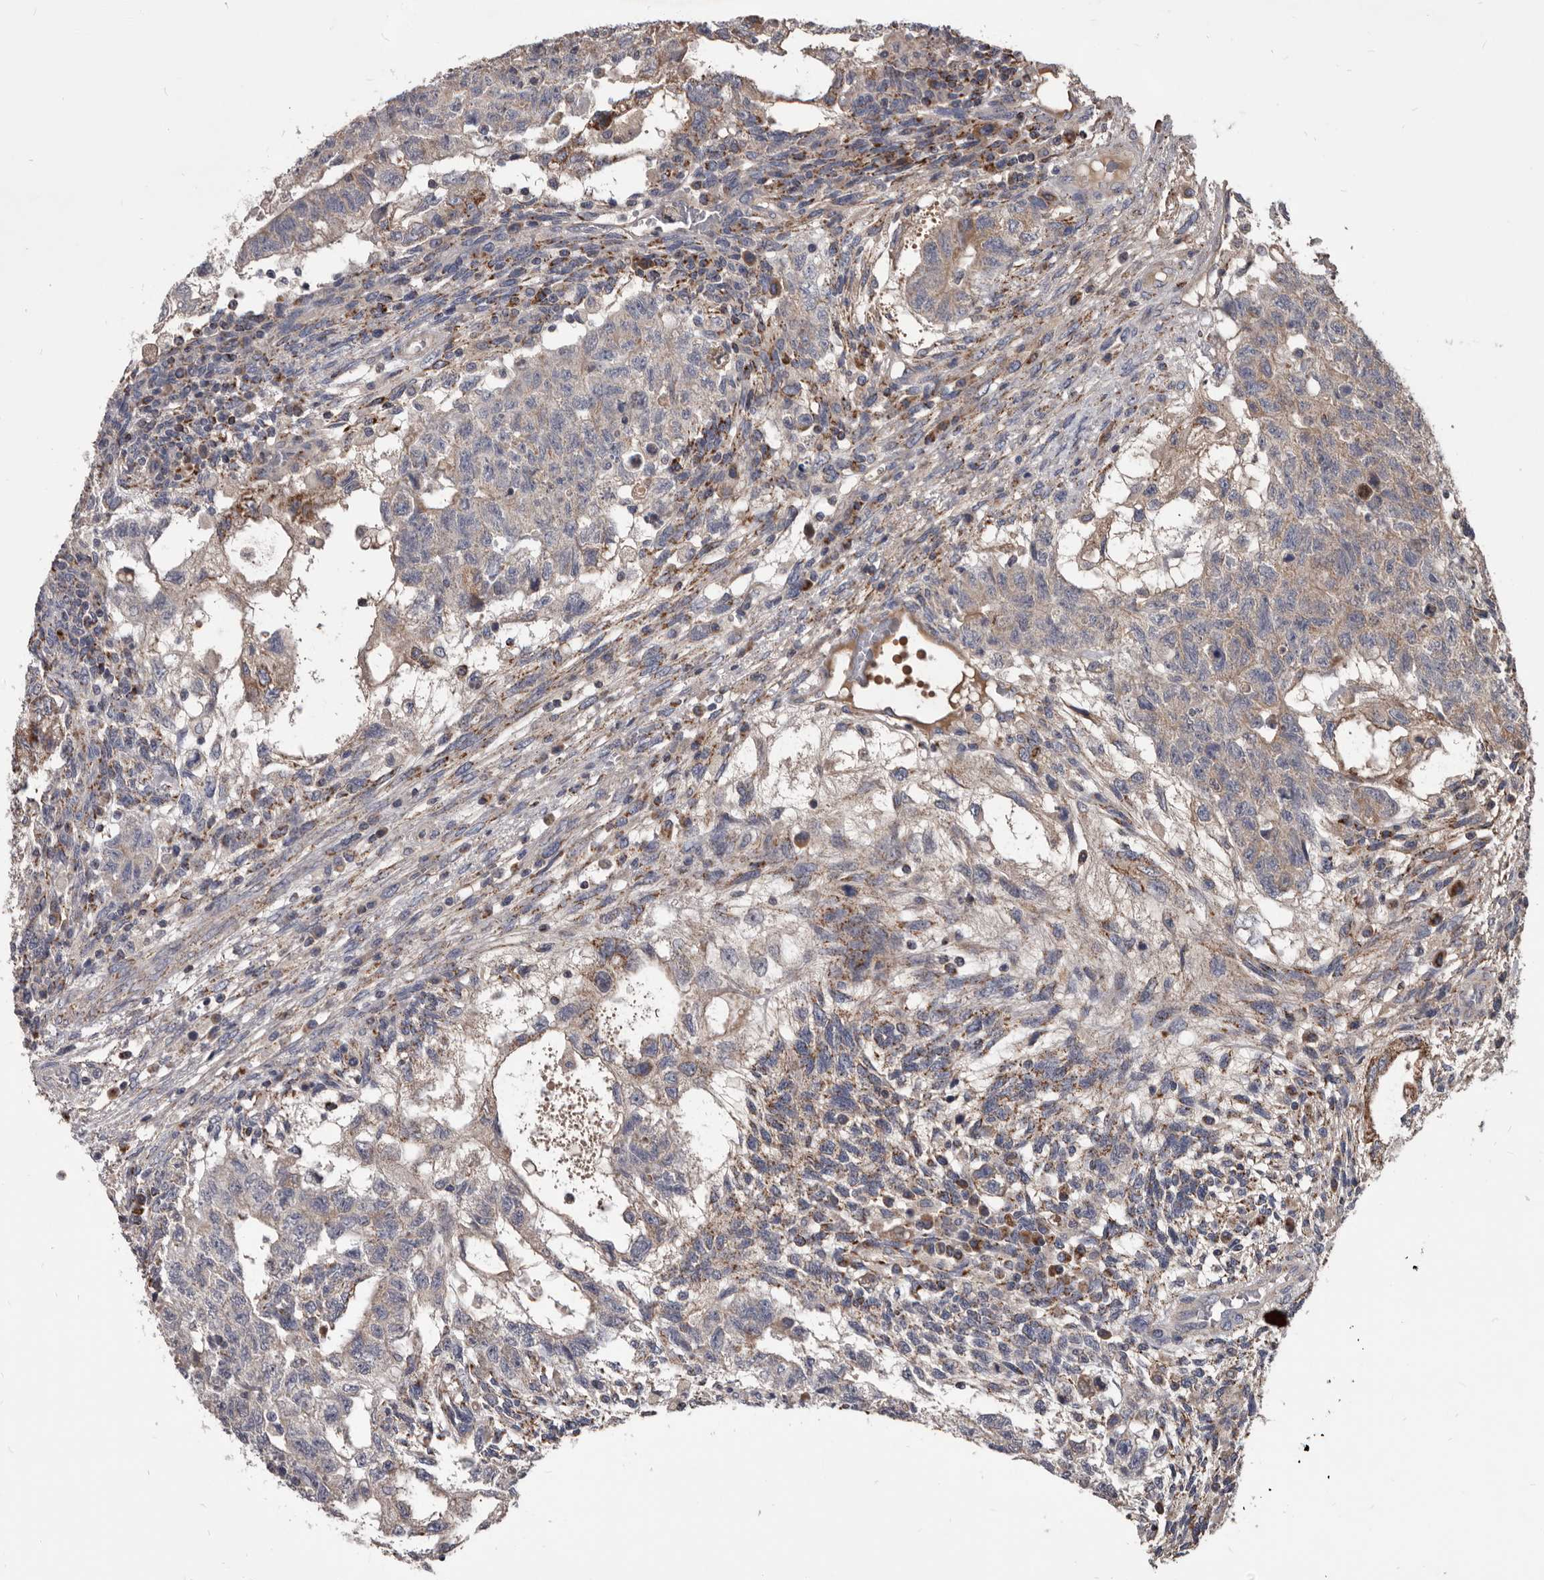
{"staining": {"intensity": "moderate", "quantity": "<25%", "location": "cytoplasmic/membranous"}, "tissue": "testis cancer", "cell_type": "Tumor cells", "image_type": "cancer", "snomed": [{"axis": "morphology", "description": "Normal tissue, NOS"}, {"axis": "morphology", "description": "Carcinoma, Embryonal, NOS"}, {"axis": "topography", "description": "Testis"}], "caption": "A low amount of moderate cytoplasmic/membranous positivity is present in approximately <25% of tumor cells in testis embryonal carcinoma tissue. The protein of interest is shown in brown color, while the nuclei are stained blue.", "gene": "ALDH5A1", "patient": {"sex": "male", "age": 36}}